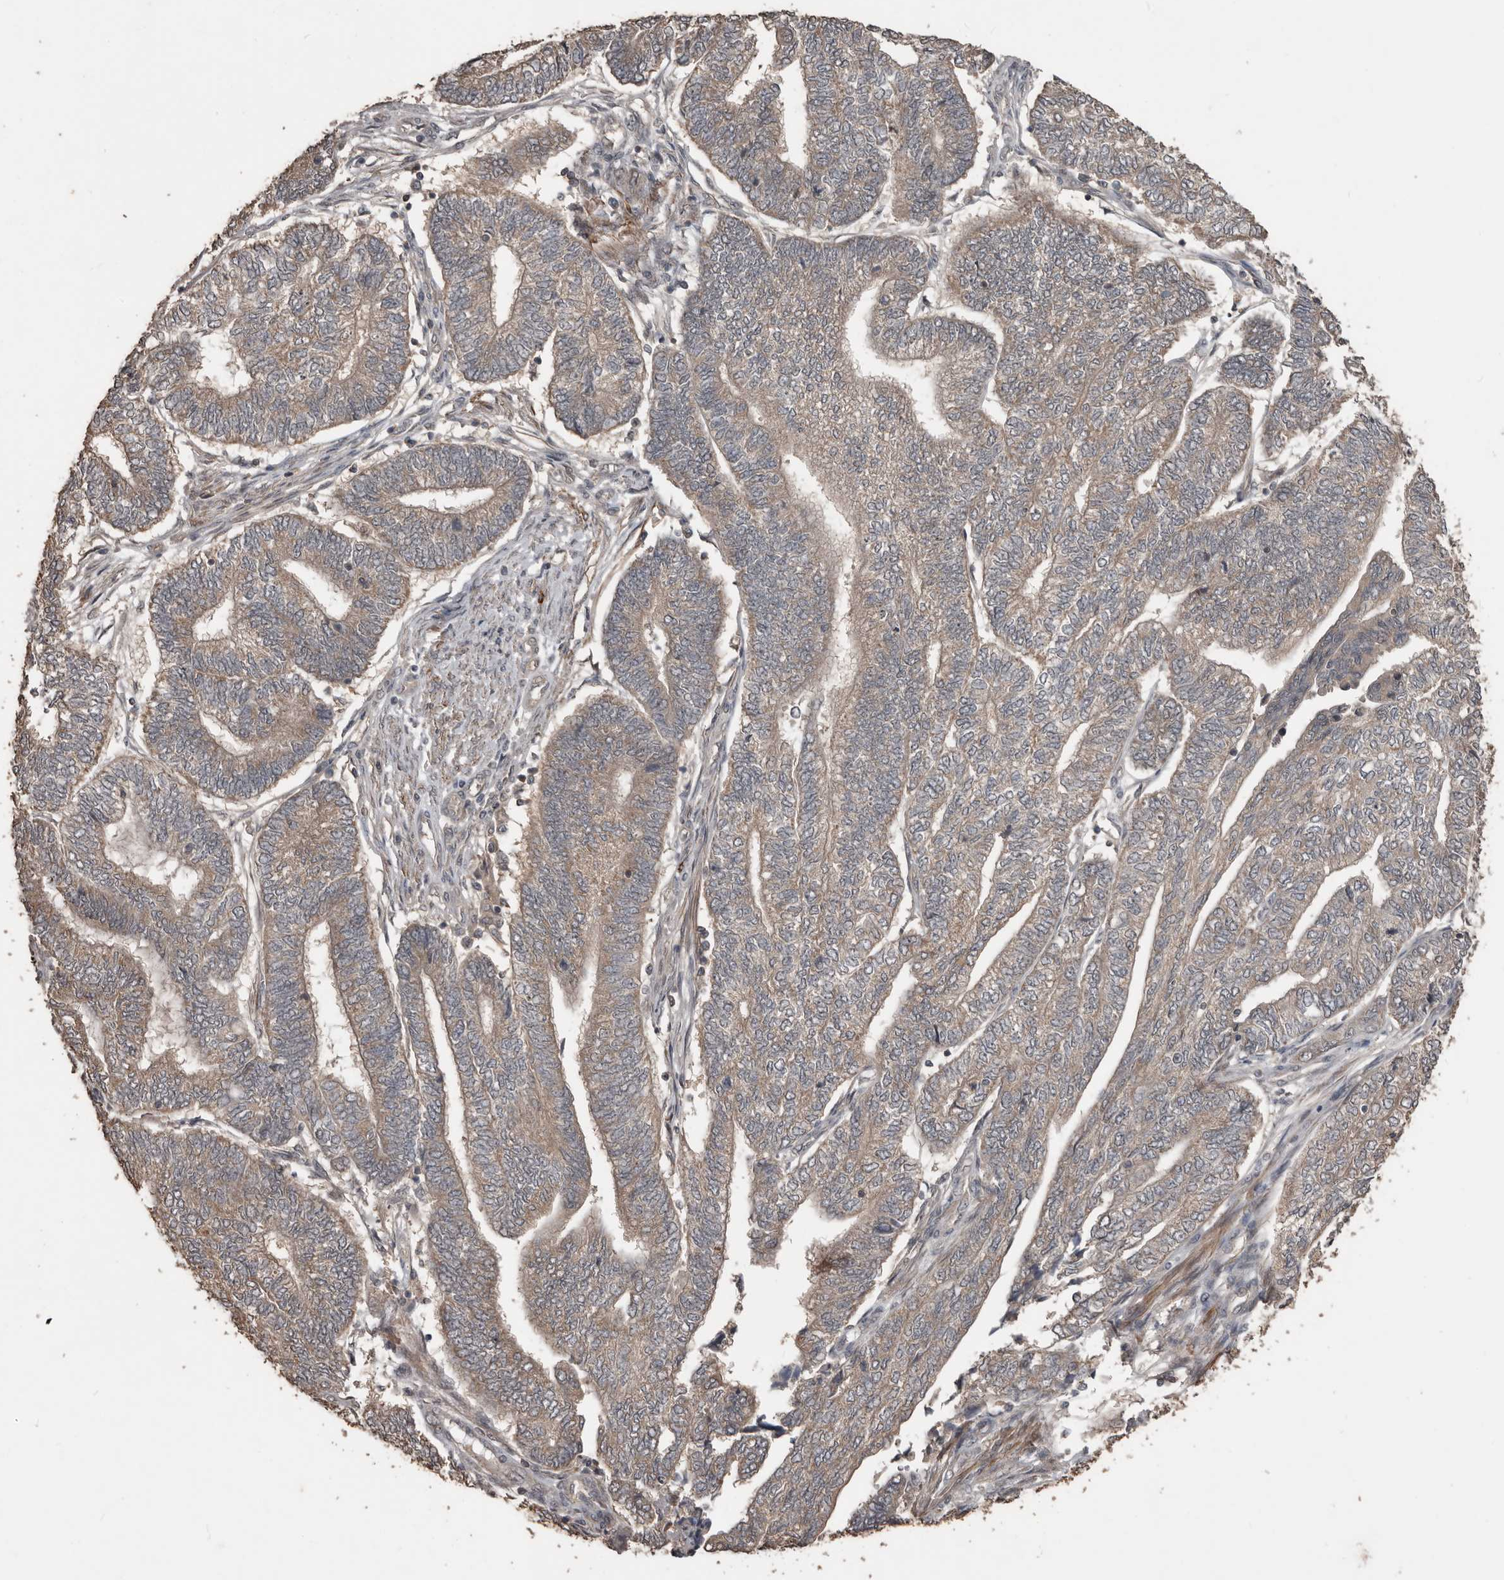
{"staining": {"intensity": "weak", "quantity": ">75%", "location": "cytoplasmic/membranous"}, "tissue": "endometrial cancer", "cell_type": "Tumor cells", "image_type": "cancer", "snomed": [{"axis": "morphology", "description": "Adenocarcinoma, NOS"}, {"axis": "topography", "description": "Uterus"}, {"axis": "topography", "description": "Endometrium"}], "caption": "IHC histopathology image of neoplastic tissue: endometrial cancer stained using immunohistochemistry (IHC) shows low levels of weak protein expression localized specifically in the cytoplasmic/membranous of tumor cells, appearing as a cytoplasmic/membranous brown color.", "gene": "BAMBI", "patient": {"sex": "female", "age": 70}}